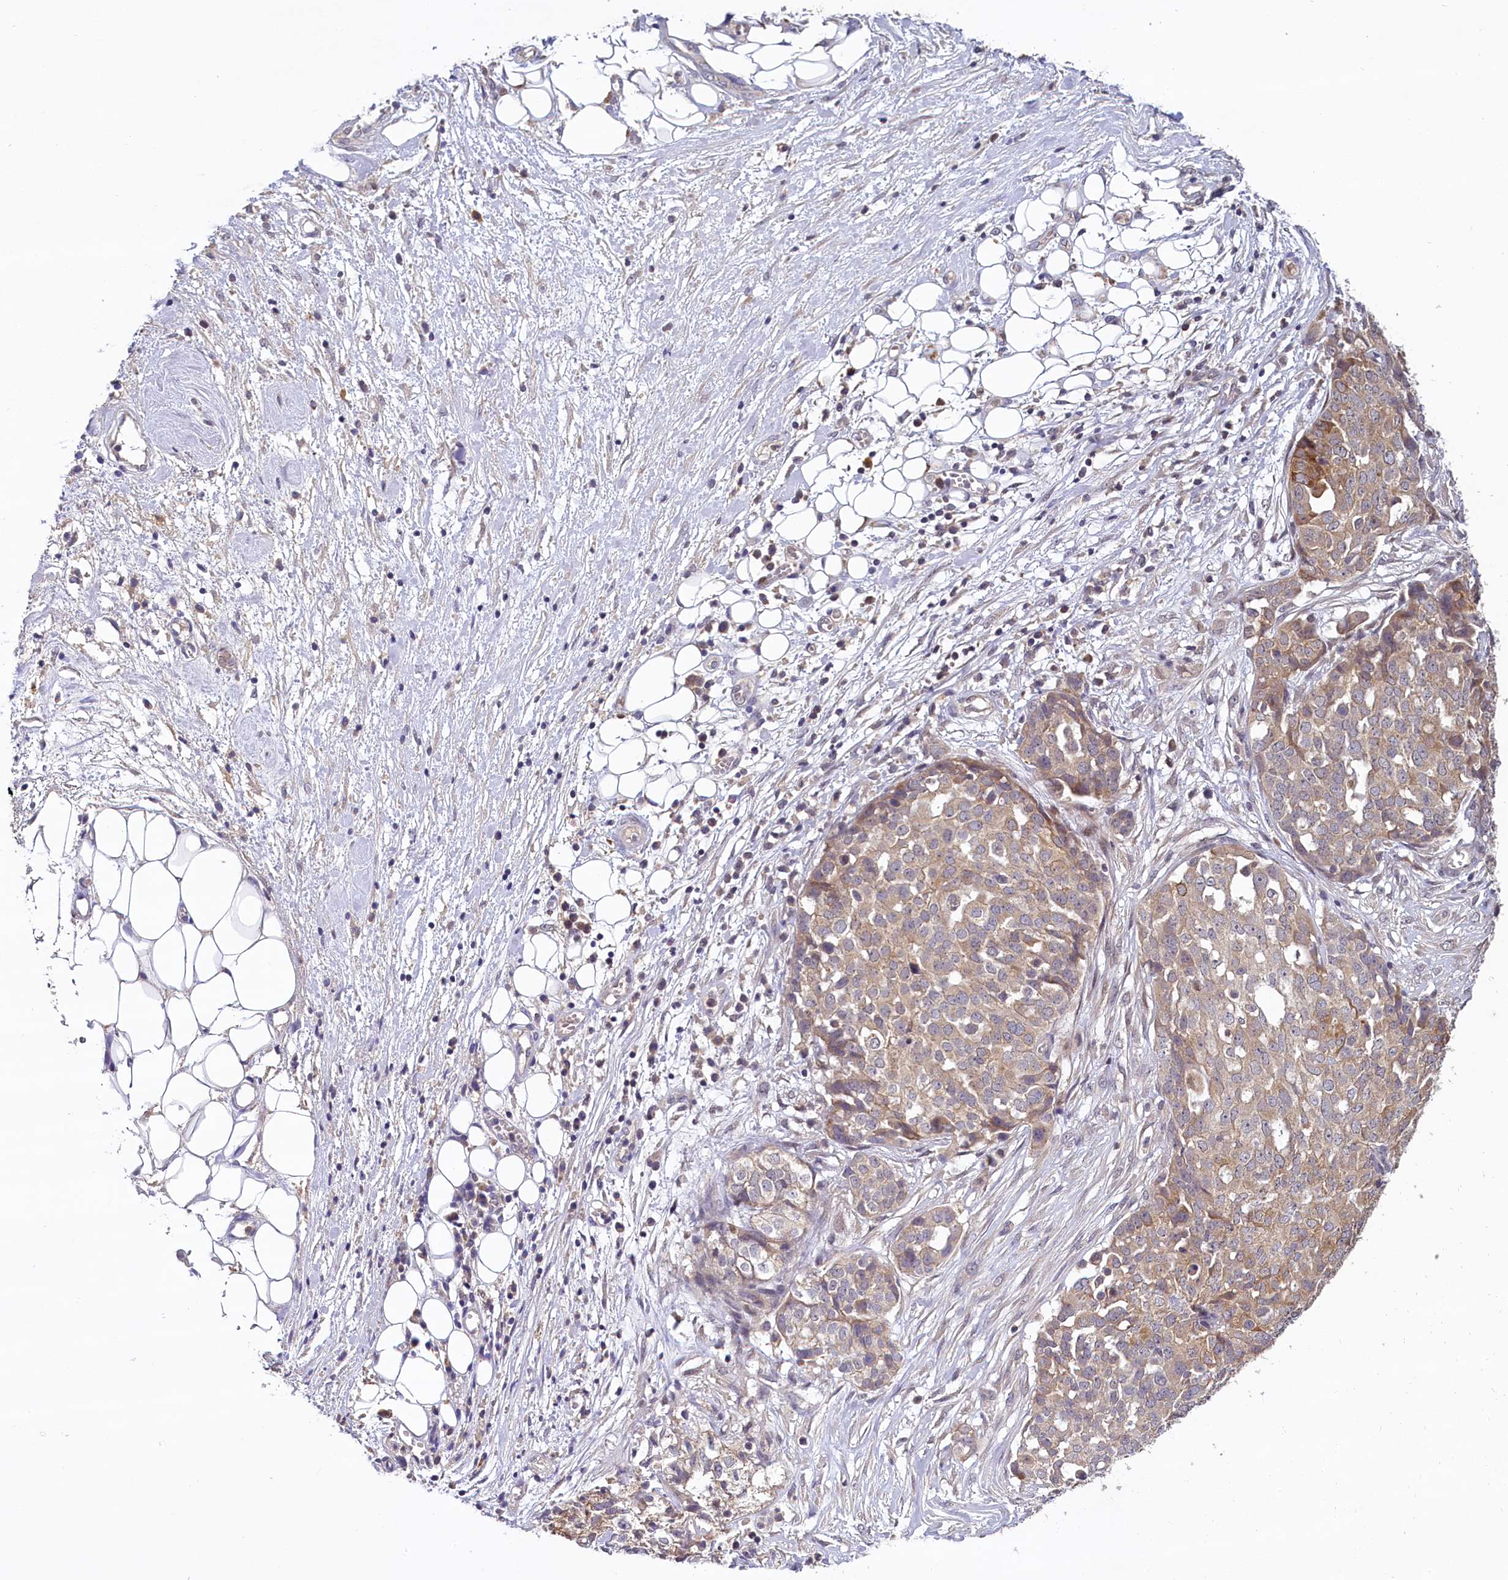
{"staining": {"intensity": "moderate", "quantity": "25%-75%", "location": "cytoplasmic/membranous"}, "tissue": "ovarian cancer", "cell_type": "Tumor cells", "image_type": "cancer", "snomed": [{"axis": "morphology", "description": "Cystadenocarcinoma, serous, NOS"}, {"axis": "topography", "description": "Soft tissue"}, {"axis": "topography", "description": "Ovary"}], "caption": "Protein staining by immunohistochemistry exhibits moderate cytoplasmic/membranous staining in approximately 25%-75% of tumor cells in serous cystadenocarcinoma (ovarian).", "gene": "TMEM39A", "patient": {"sex": "female", "age": 57}}